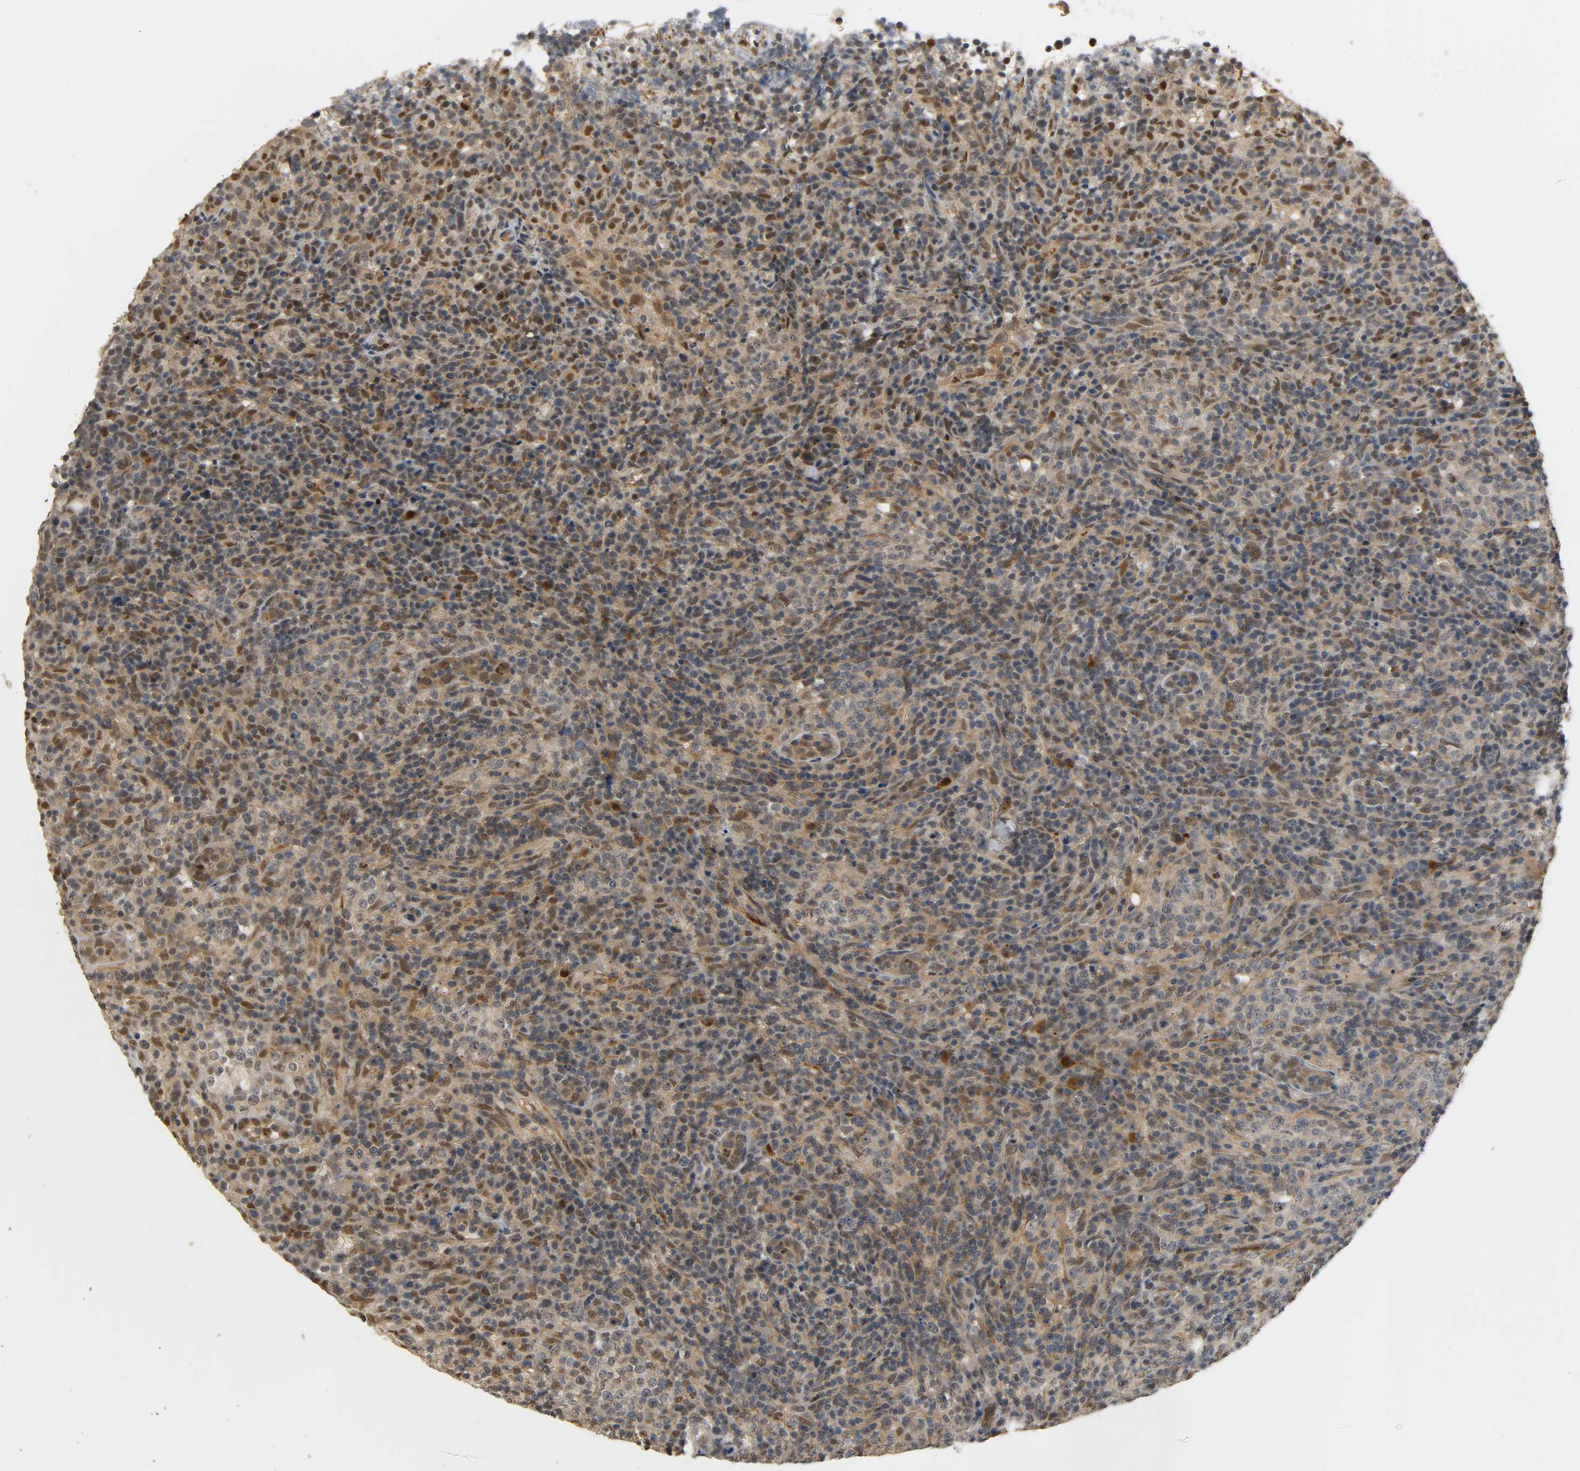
{"staining": {"intensity": "moderate", "quantity": "25%-75%", "location": "cytoplasmic/membranous,nuclear"}, "tissue": "lymphoma", "cell_type": "Tumor cells", "image_type": "cancer", "snomed": [{"axis": "morphology", "description": "Malignant lymphoma, non-Hodgkin's type, High grade"}, {"axis": "topography", "description": "Lymph node"}], "caption": "A histopathology image showing moderate cytoplasmic/membranous and nuclear staining in about 25%-75% of tumor cells in malignant lymphoma, non-Hodgkin's type (high-grade), as visualized by brown immunohistochemical staining.", "gene": "ZFPM2", "patient": {"sex": "female", "age": 76}}